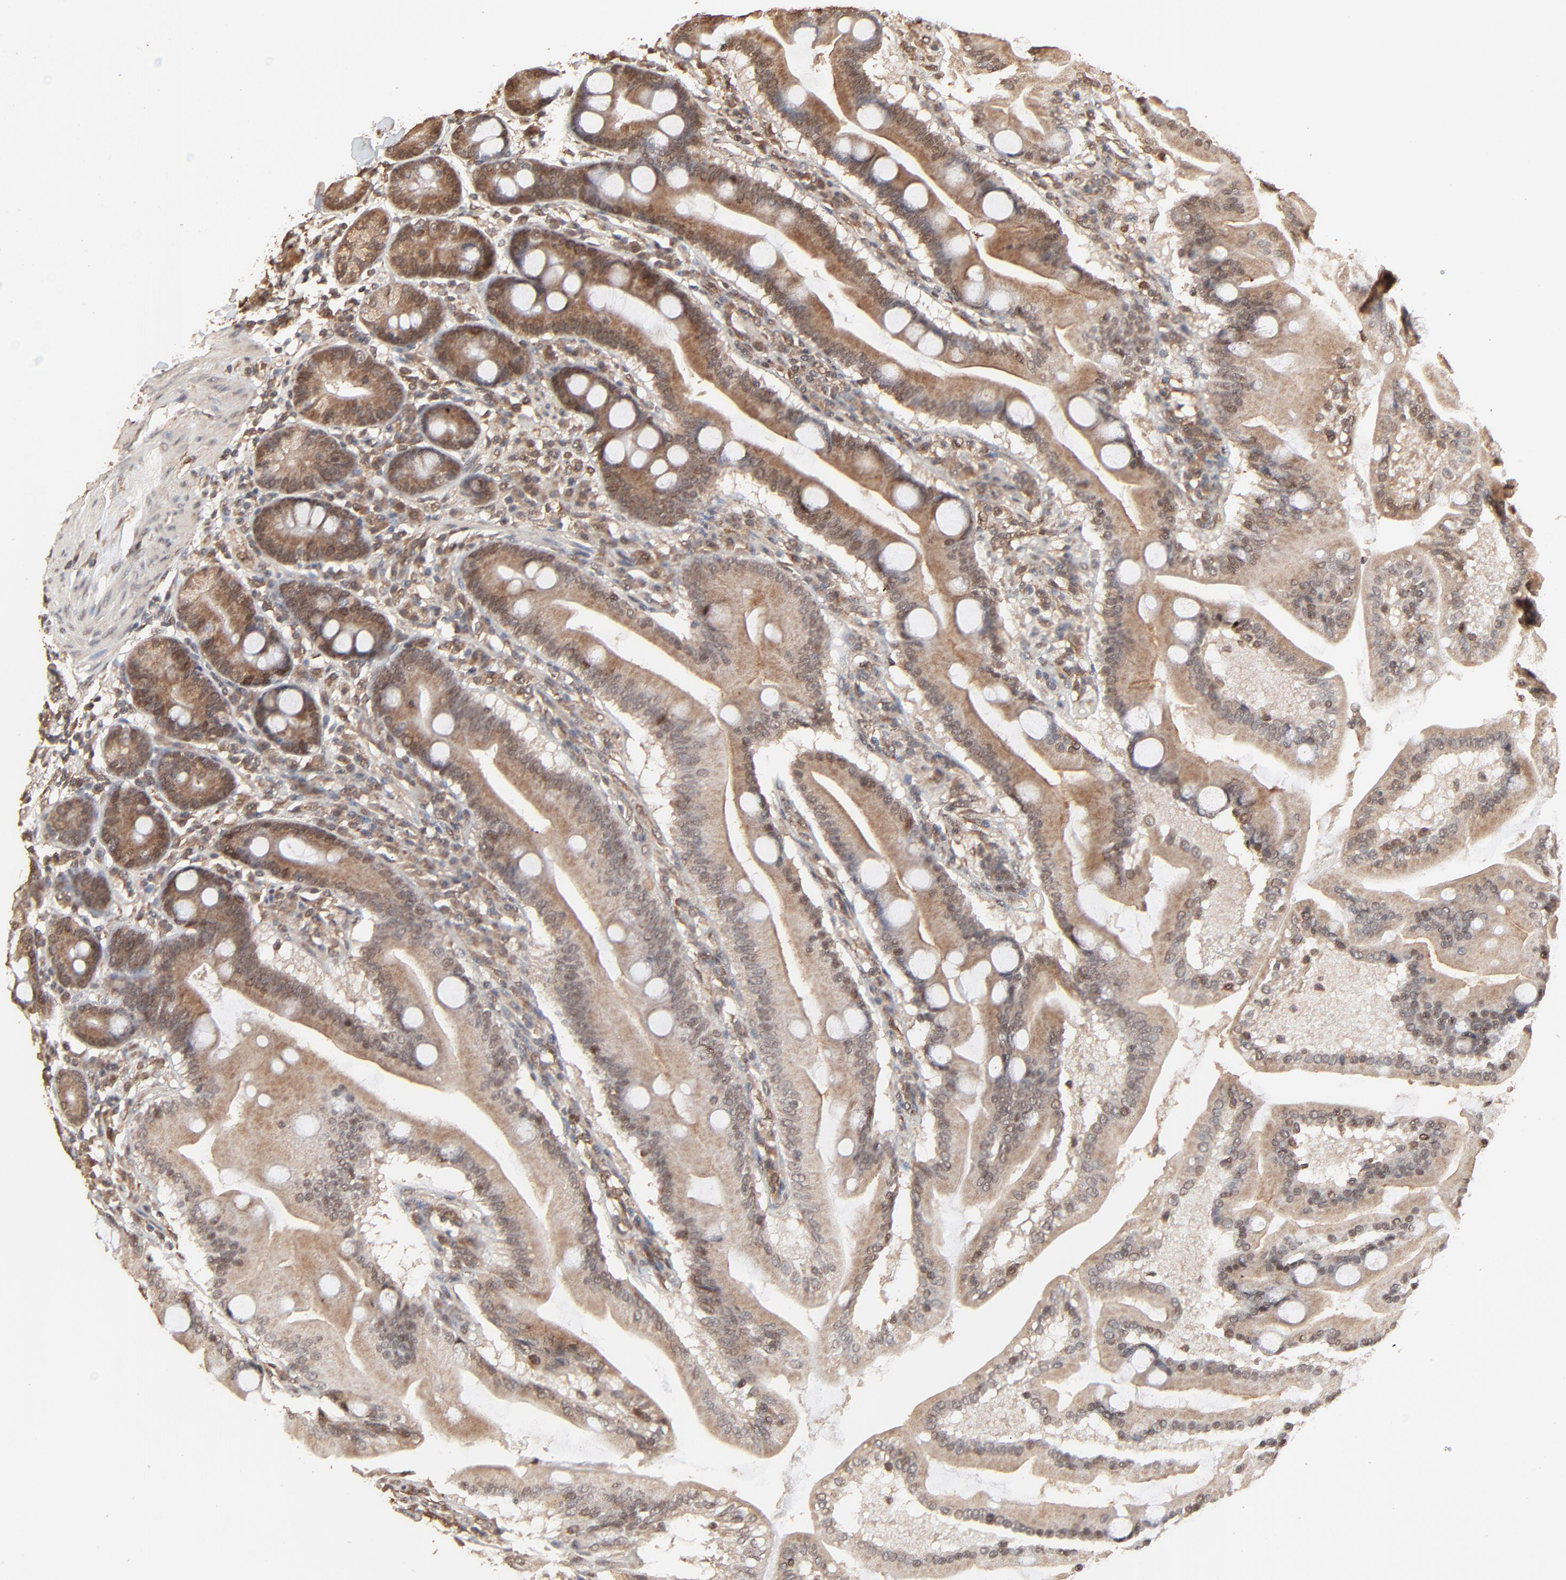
{"staining": {"intensity": "weak", "quantity": ">75%", "location": "cytoplasmic/membranous,nuclear"}, "tissue": "duodenum", "cell_type": "Glandular cells", "image_type": "normal", "snomed": [{"axis": "morphology", "description": "Normal tissue, NOS"}, {"axis": "topography", "description": "Duodenum"}], "caption": "Glandular cells display weak cytoplasmic/membranous,nuclear staining in about >75% of cells in benign duodenum.", "gene": "FAM227A", "patient": {"sex": "female", "age": 64}}